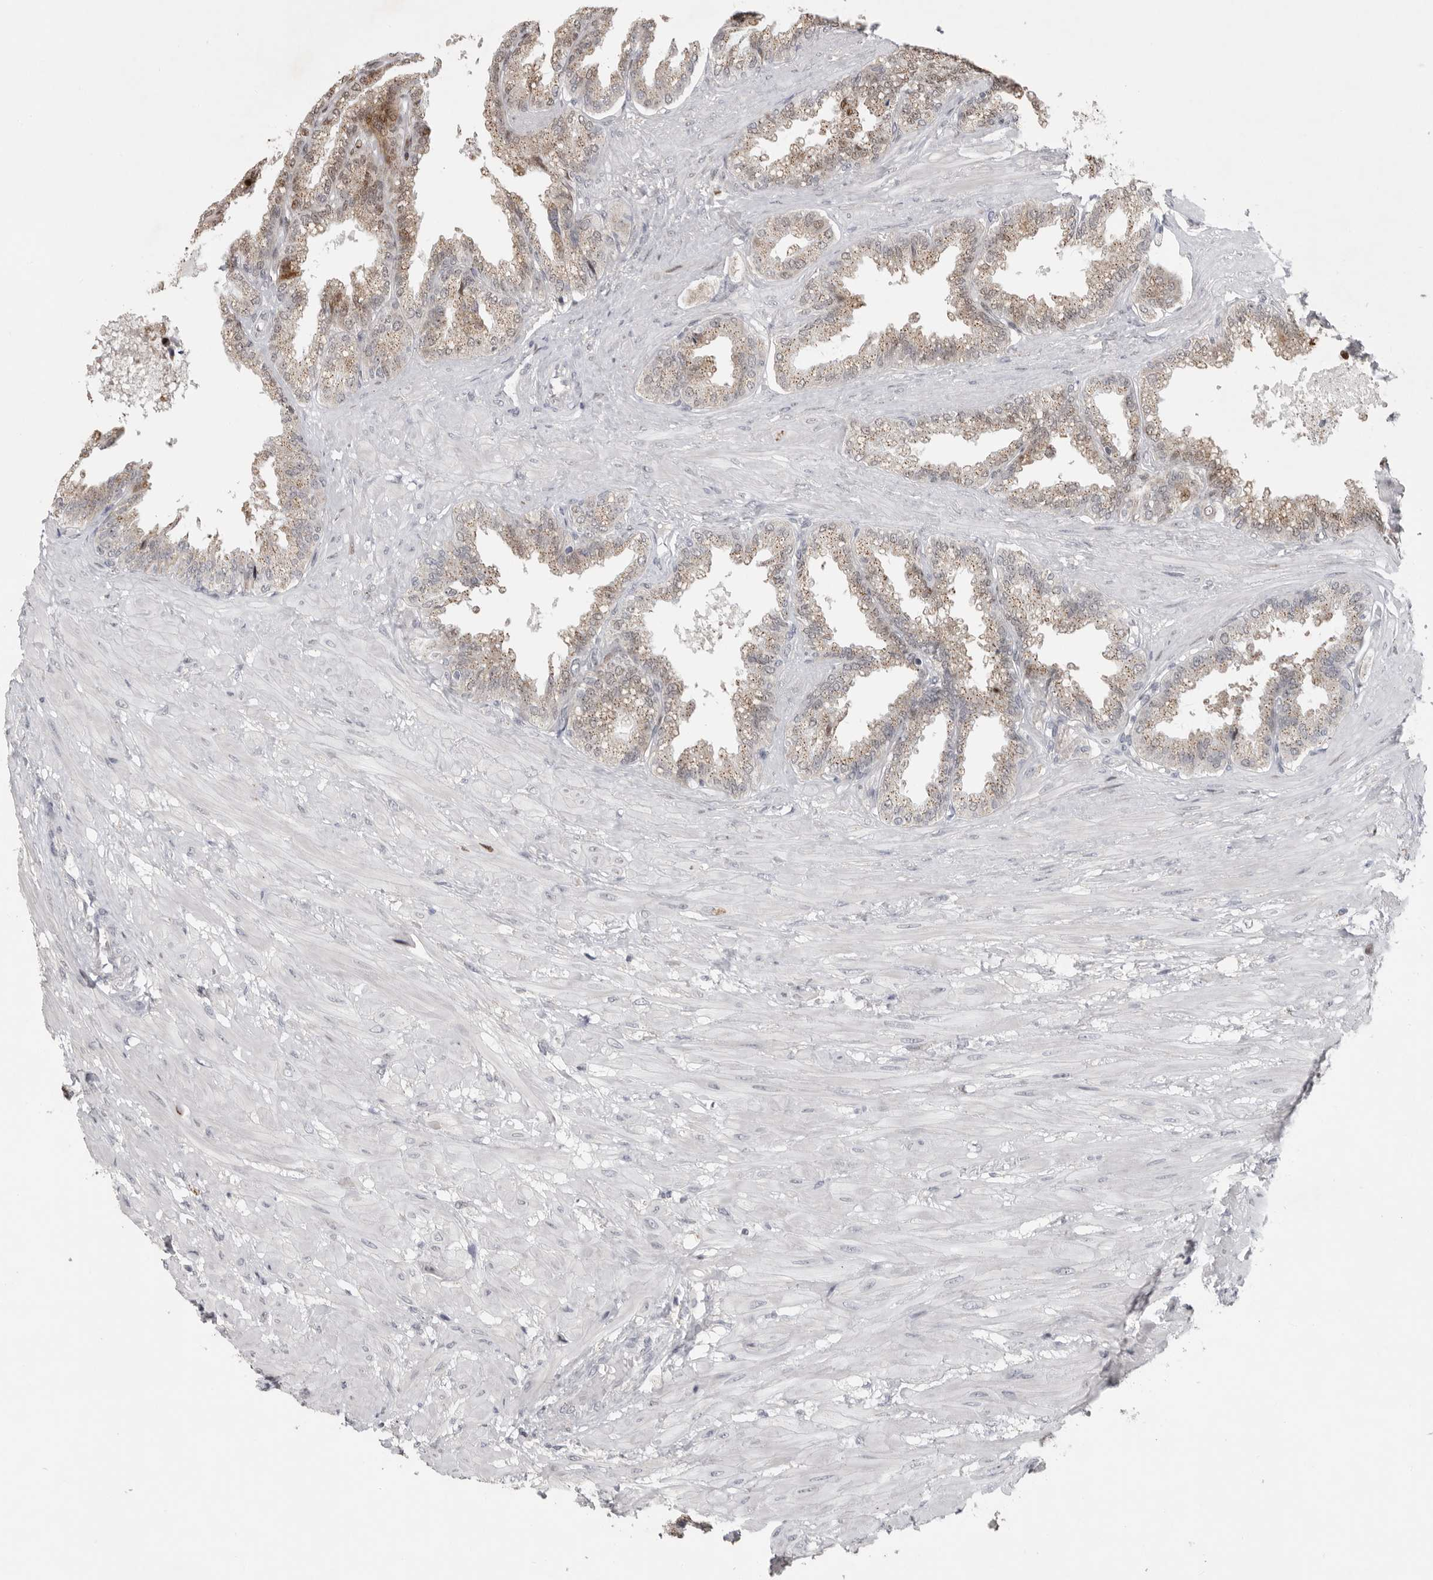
{"staining": {"intensity": "weak", "quantity": ">75%", "location": "cytoplasmic/membranous,nuclear"}, "tissue": "seminal vesicle", "cell_type": "Glandular cells", "image_type": "normal", "snomed": [{"axis": "morphology", "description": "Normal tissue, NOS"}, {"axis": "topography", "description": "Seminal veicle"}], "caption": "The immunohistochemical stain highlights weak cytoplasmic/membranous,nuclear expression in glandular cells of normal seminal vesicle.", "gene": "PCMTD1", "patient": {"sex": "male", "age": 46}}